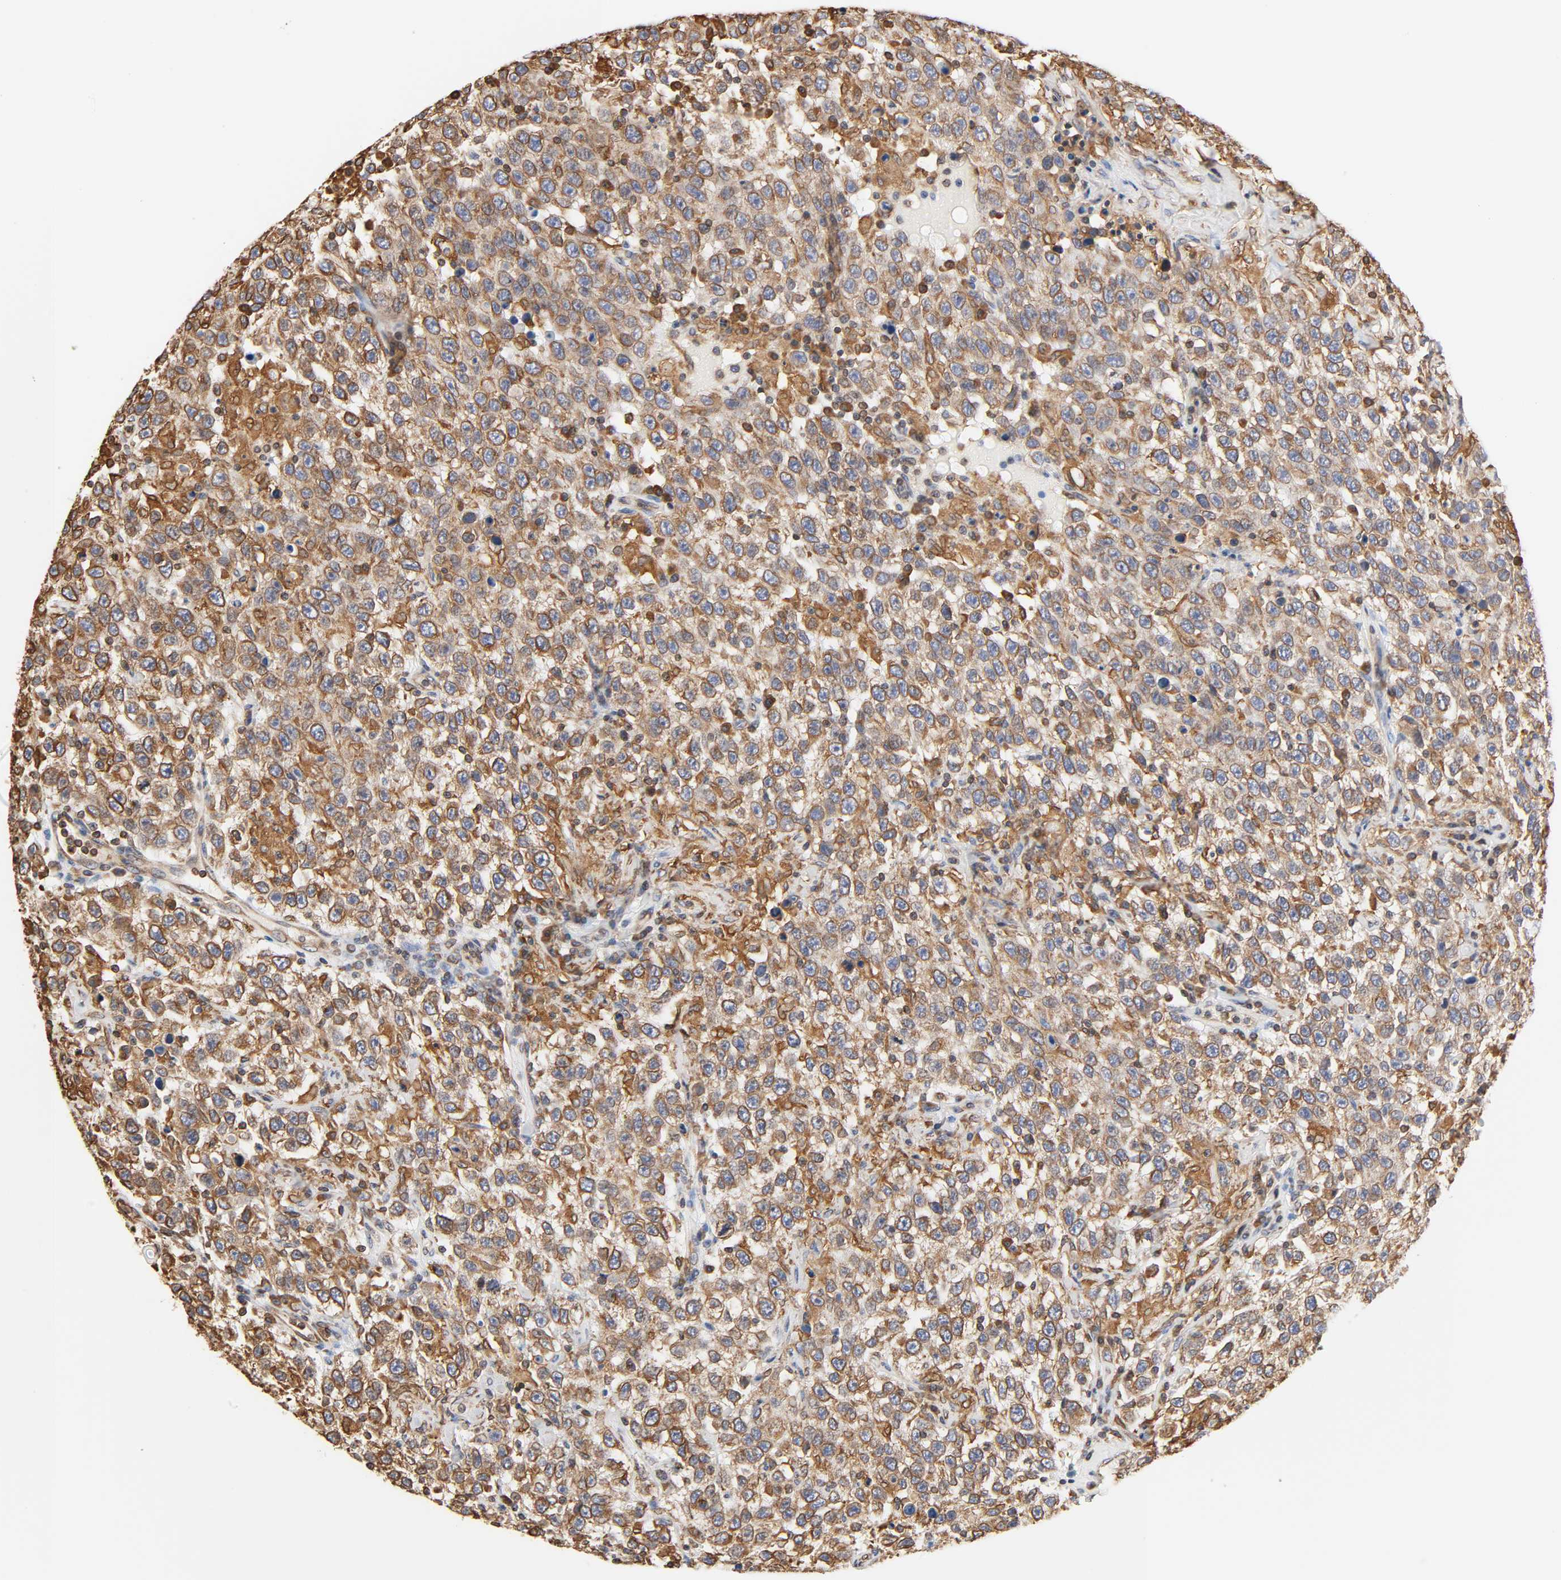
{"staining": {"intensity": "strong", "quantity": ">75%", "location": "cytoplasmic/membranous"}, "tissue": "testis cancer", "cell_type": "Tumor cells", "image_type": "cancer", "snomed": [{"axis": "morphology", "description": "Seminoma, NOS"}, {"axis": "topography", "description": "Testis"}], "caption": "IHC photomicrograph of neoplastic tissue: seminoma (testis) stained using immunohistochemistry demonstrates high levels of strong protein expression localized specifically in the cytoplasmic/membranous of tumor cells, appearing as a cytoplasmic/membranous brown color.", "gene": "BCAP31", "patient": {"sex": "male", "age": 41}}